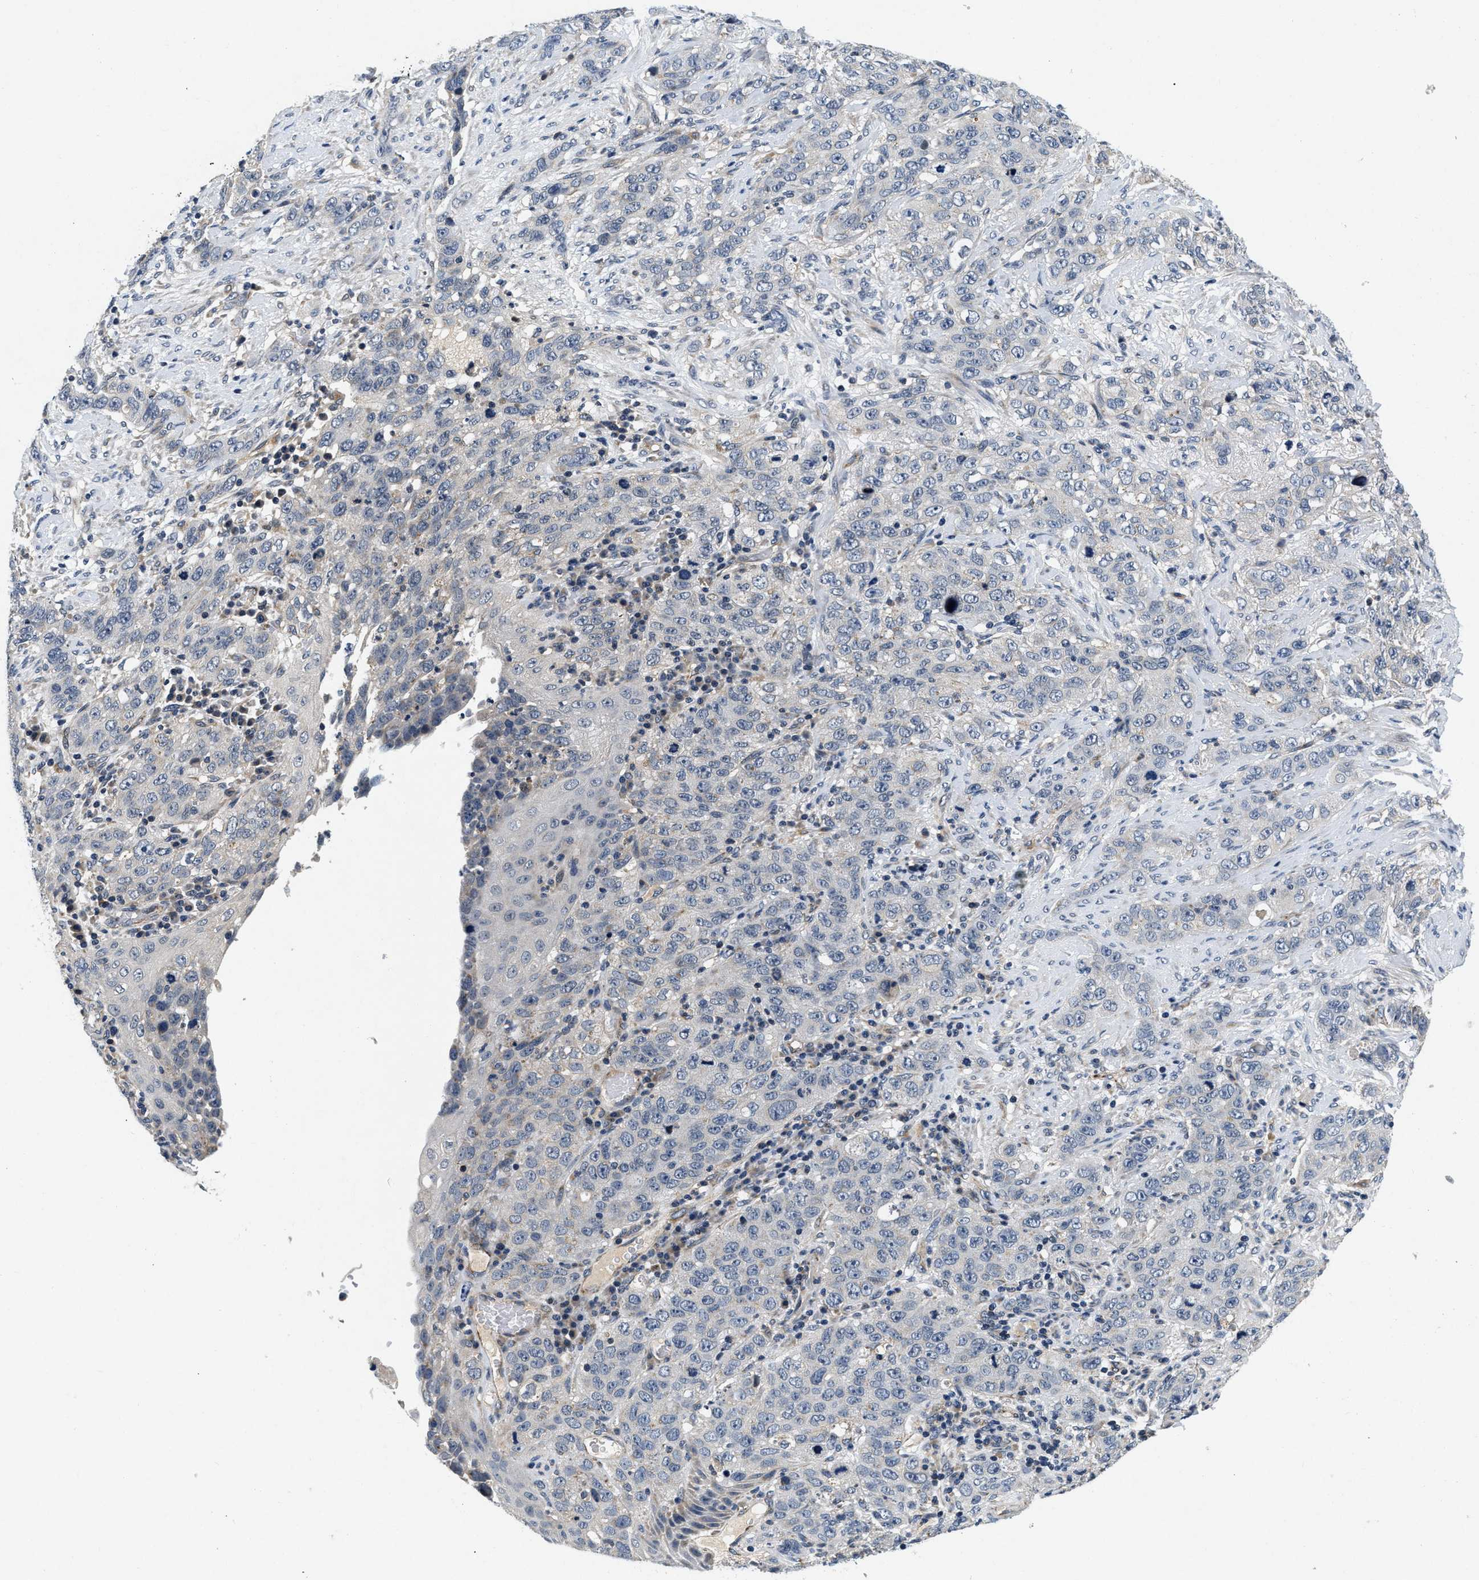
{"staining": {"intensity": "negative", "quantity": "none", "location": "none"}, "tissue": "stomach cancer", "cell_type": "Tumor cells", "image_type": "cancer", "snomed": [{"axis": "morphology", "description": "Adenocarcinoma, NOS"}, {"axis": "topography", "description": "Stomach"}], "caption": "High magnification brightfield microscopy of adenocarcinoma (stomach) stained with DAB (brown) and counterstained with hematoxylin (blue): tumor cells show no significant staining.", "gene": "PDP1", "patient": {"sex": "male", "age": 48}}